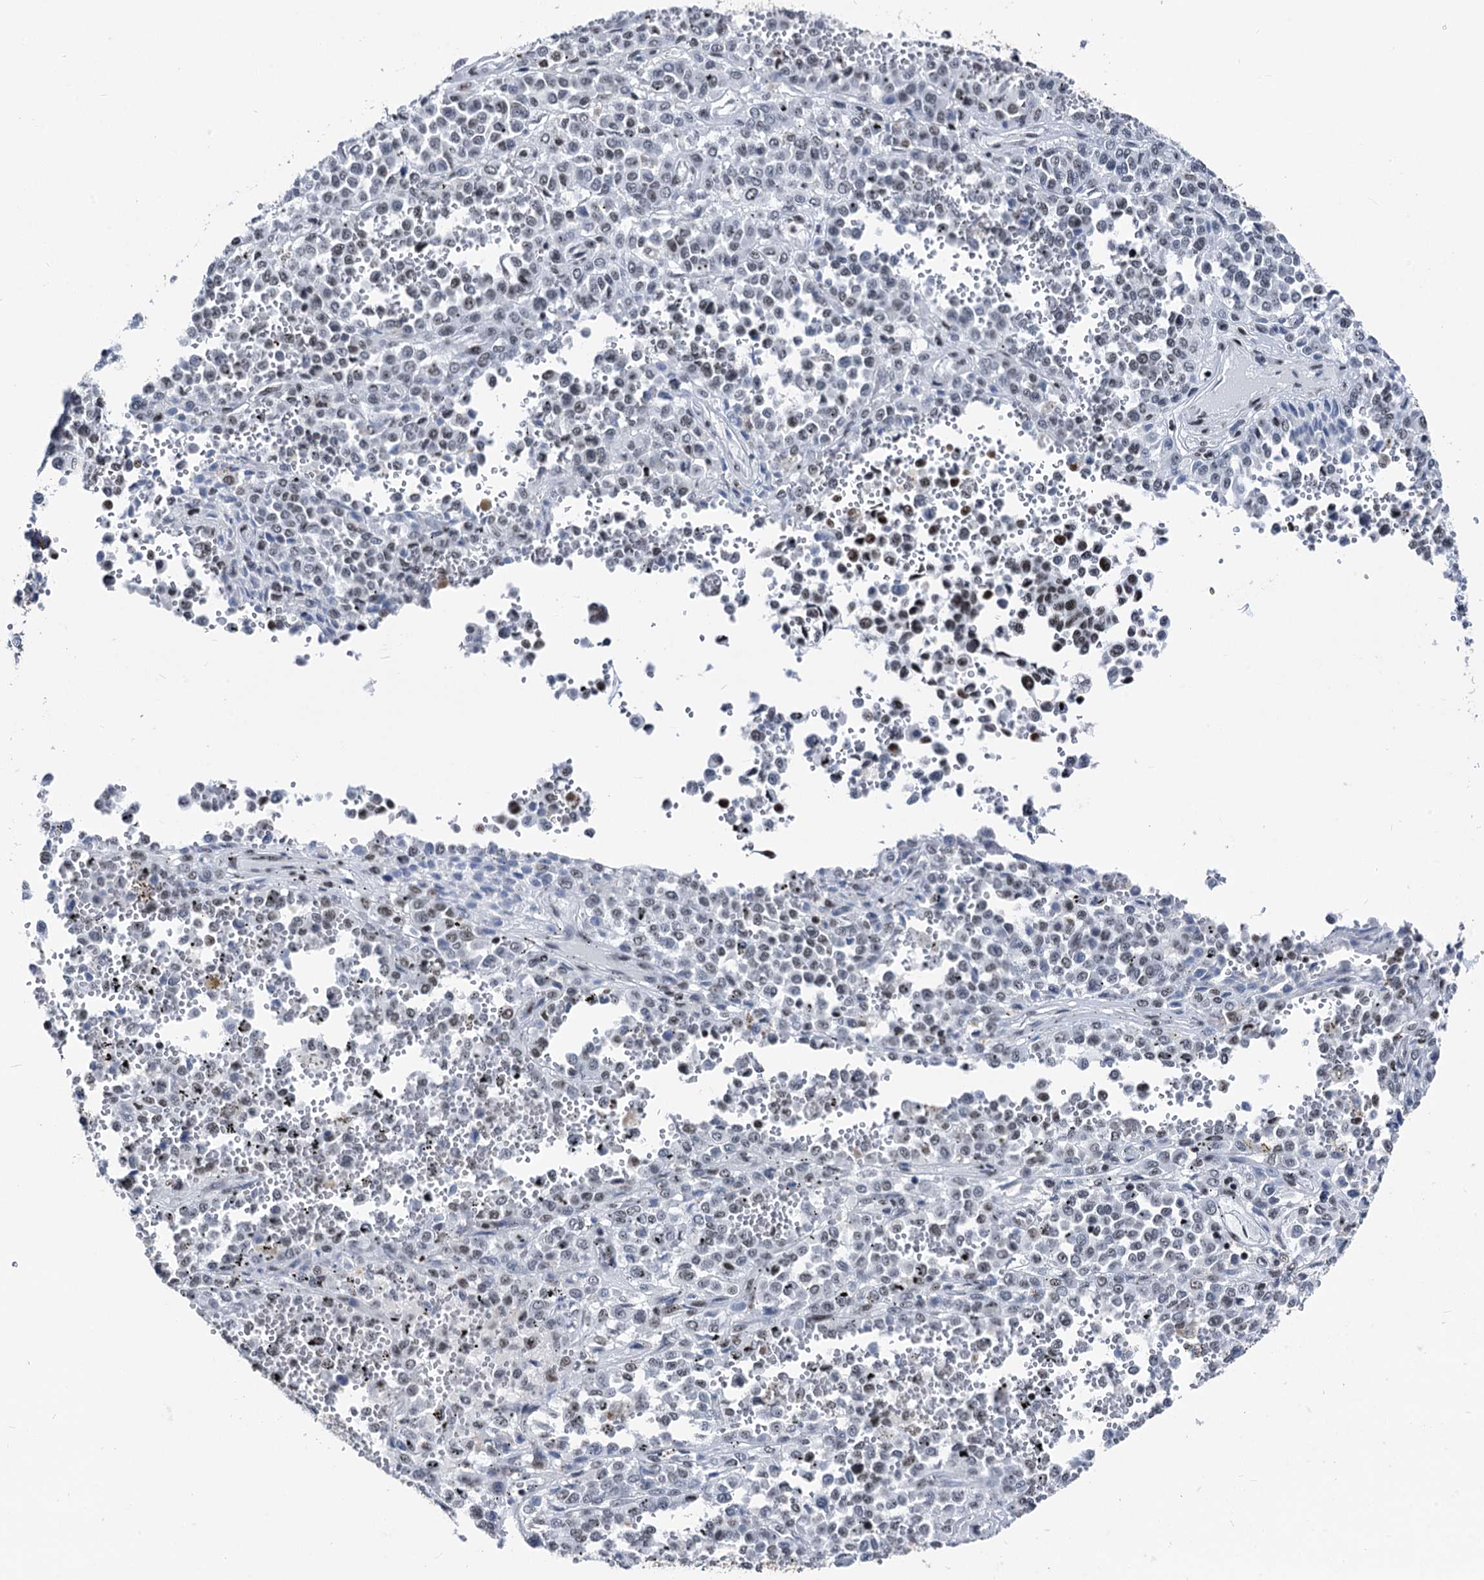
{"staining": {"intensity": "negative", "quantity": "none", "location": "none"}, "tissue": "melanoma", "cell_type": "Tumor cells", "image_type": "cancer", "snomed": [{"axis": "morphology", "description": "Malignant melanoma, Metastatic site"}, {"axis": "topography", "description": "Pancreas"}], "caption": "There is no significant expression in tumor cells of melanoma.", "gene": "DDX23", "patient": {"sex": "female", "age": 30}}